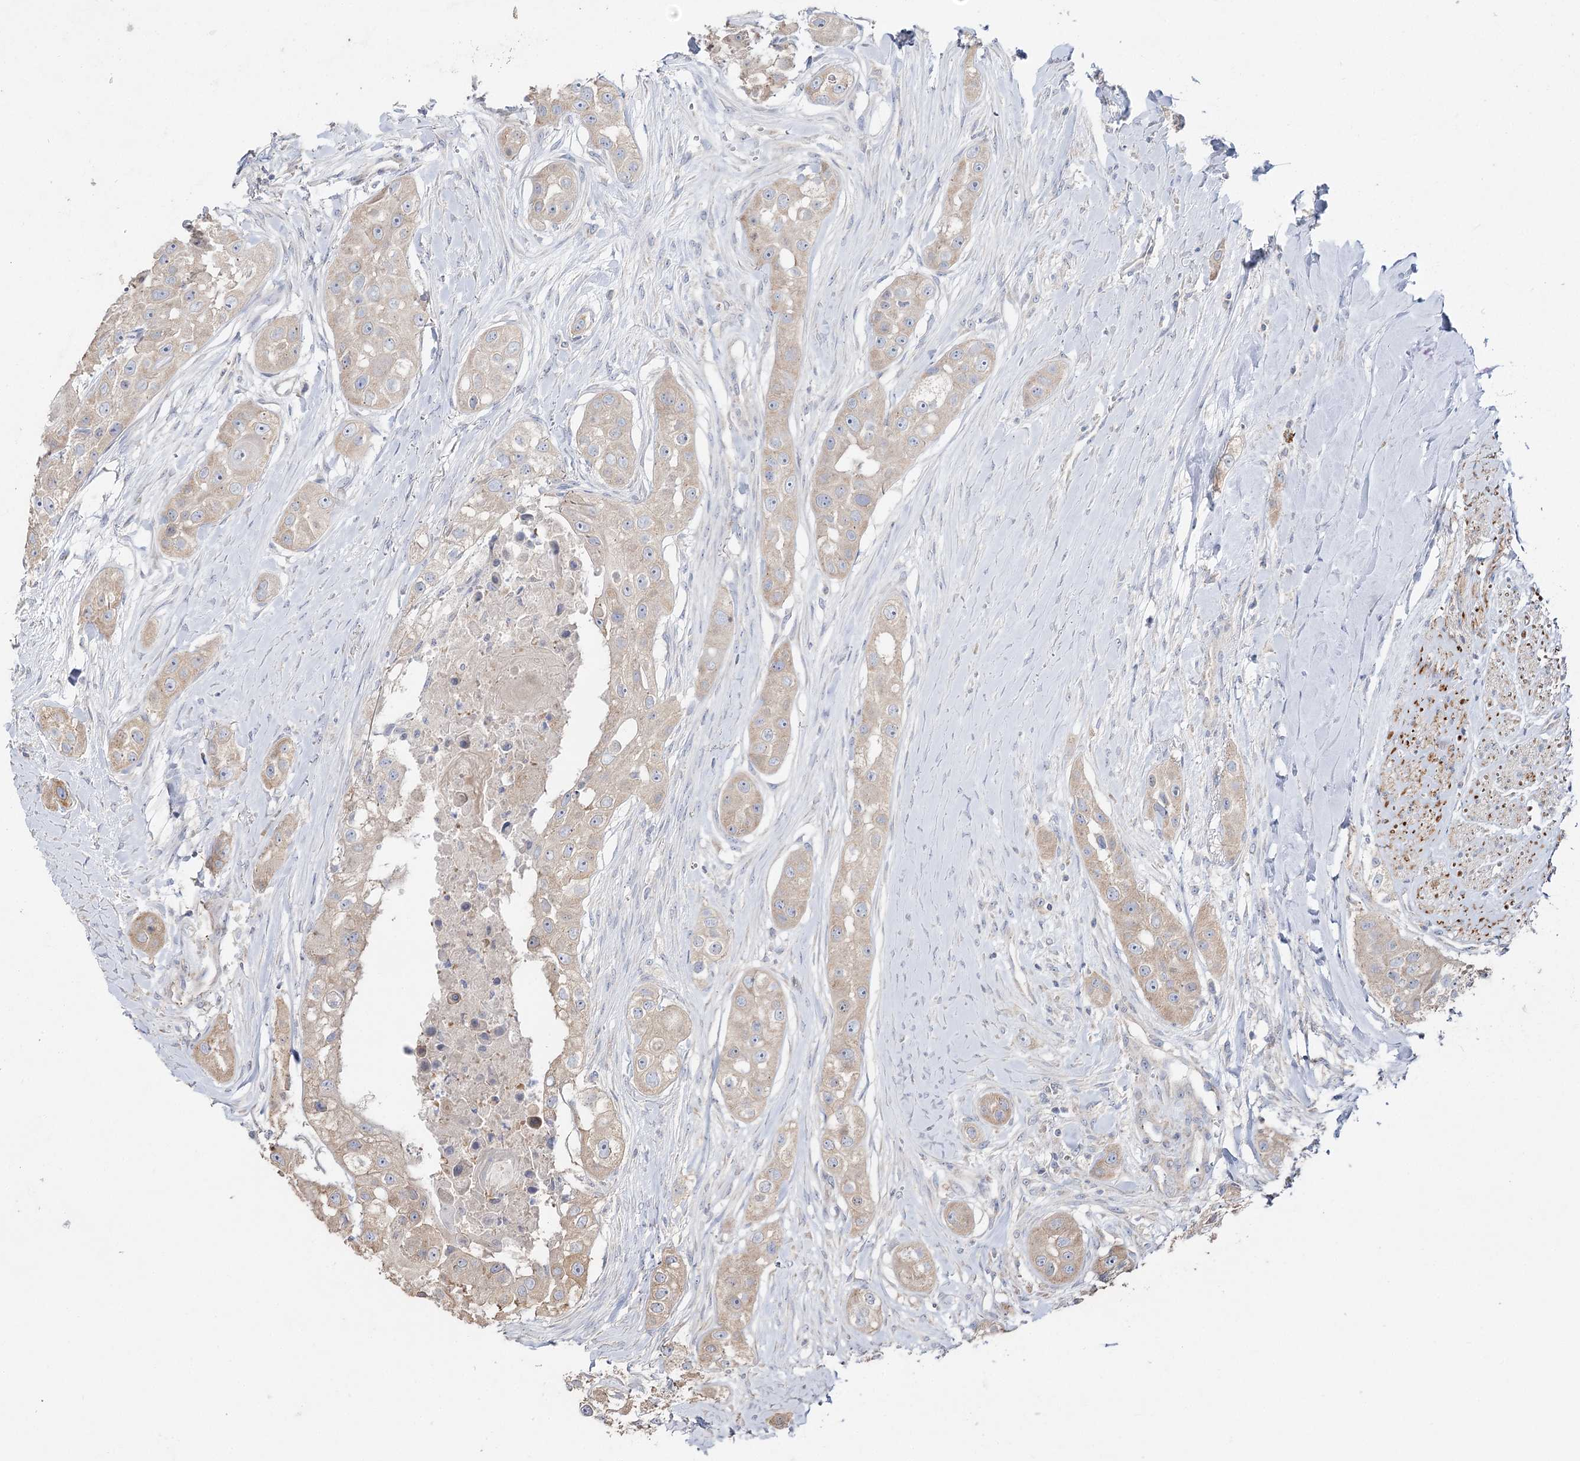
{"staining": {"intensity": "weak", "quantity": ">75%", "location": "cytoplasmic/membranous"}, "tissue": "head and neck cancer", "cell_type": "Tumor cells", "image_type": "cancer", "snomed": [{"axis": "morphology", "description": "Normal tissue, NOS"}, {"axis": "morphology", "description": "Squamous cell carcinoma, NOS"}, {"axis": "topography", "description": "Skeletal muscle"}, {"axis": "topography", "description": "Head-Neck"}], "caption": "About >75% of tumor cells in squamous cell carcinoma (head and neck) display weak cytoplasmic/membranous protein staining as visualized by brown immunohistochemical staining.", "gene": "TMEM187", "patient": {"sex": "male", "age": 51}}